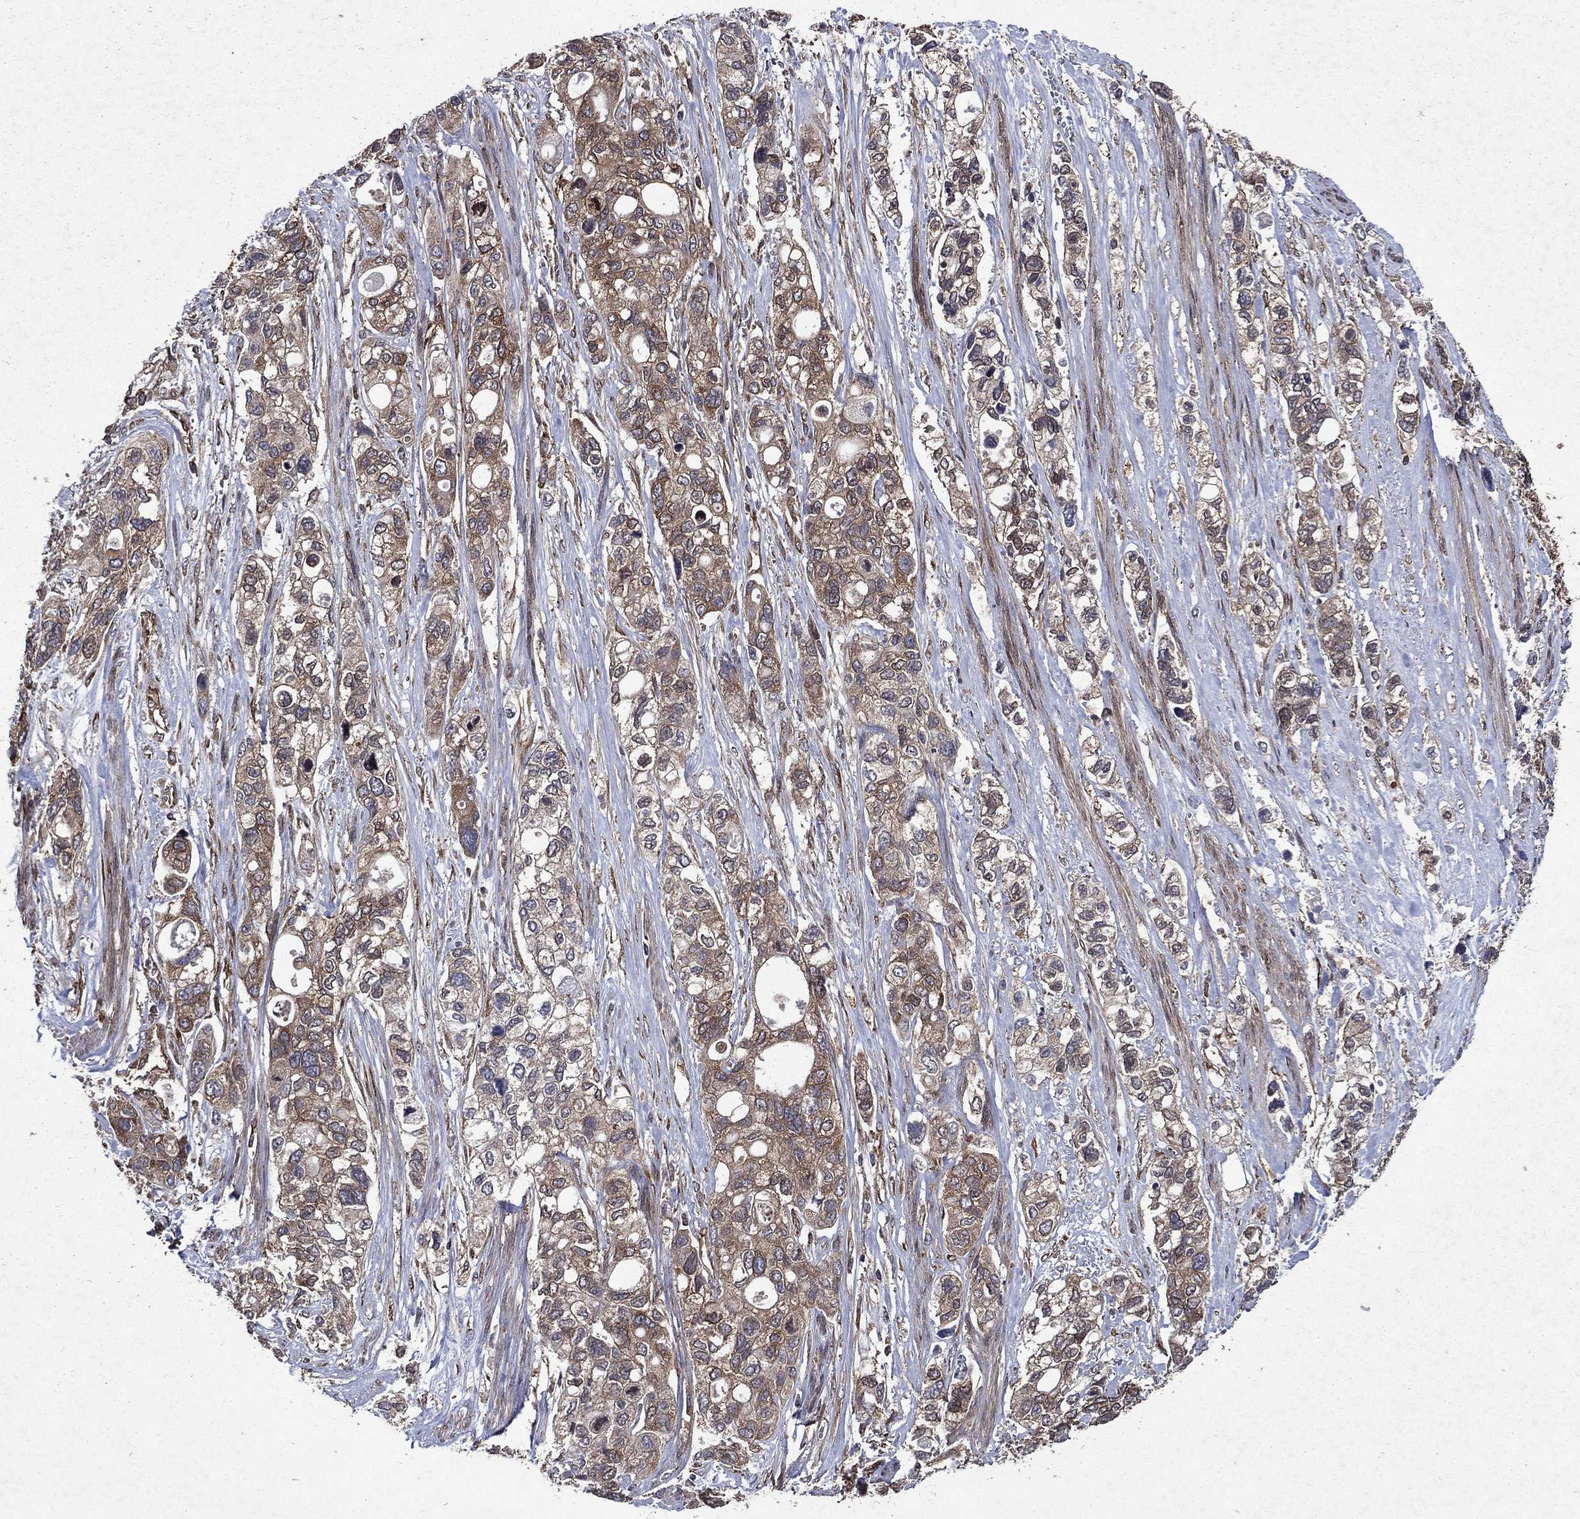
{"staining": {"intensity": "moderate", "quantity": ">75%", "location": "cytoplasmic/membranous"}, "tissue": "stomach cancer", "cell_type": "Tumor cells", "image_type": "cancer", "snomed": [{"axis": "morphology", "description": "Adenocarcinoma, NOS"}, {"axis": "topography", "description": "Stomach, upper"}], "caption": "Immunohistochemistry (IHC) micrograph of human stomach cancer (adenocarcinoma) stained for a protein (brown), which demonstrates medium levels of moderate cytoplasmic/membranous expression in approximately >75% of tumor cells.", "gene": "EIF2B4", "patient": {"sex": "female", "age": 81}}